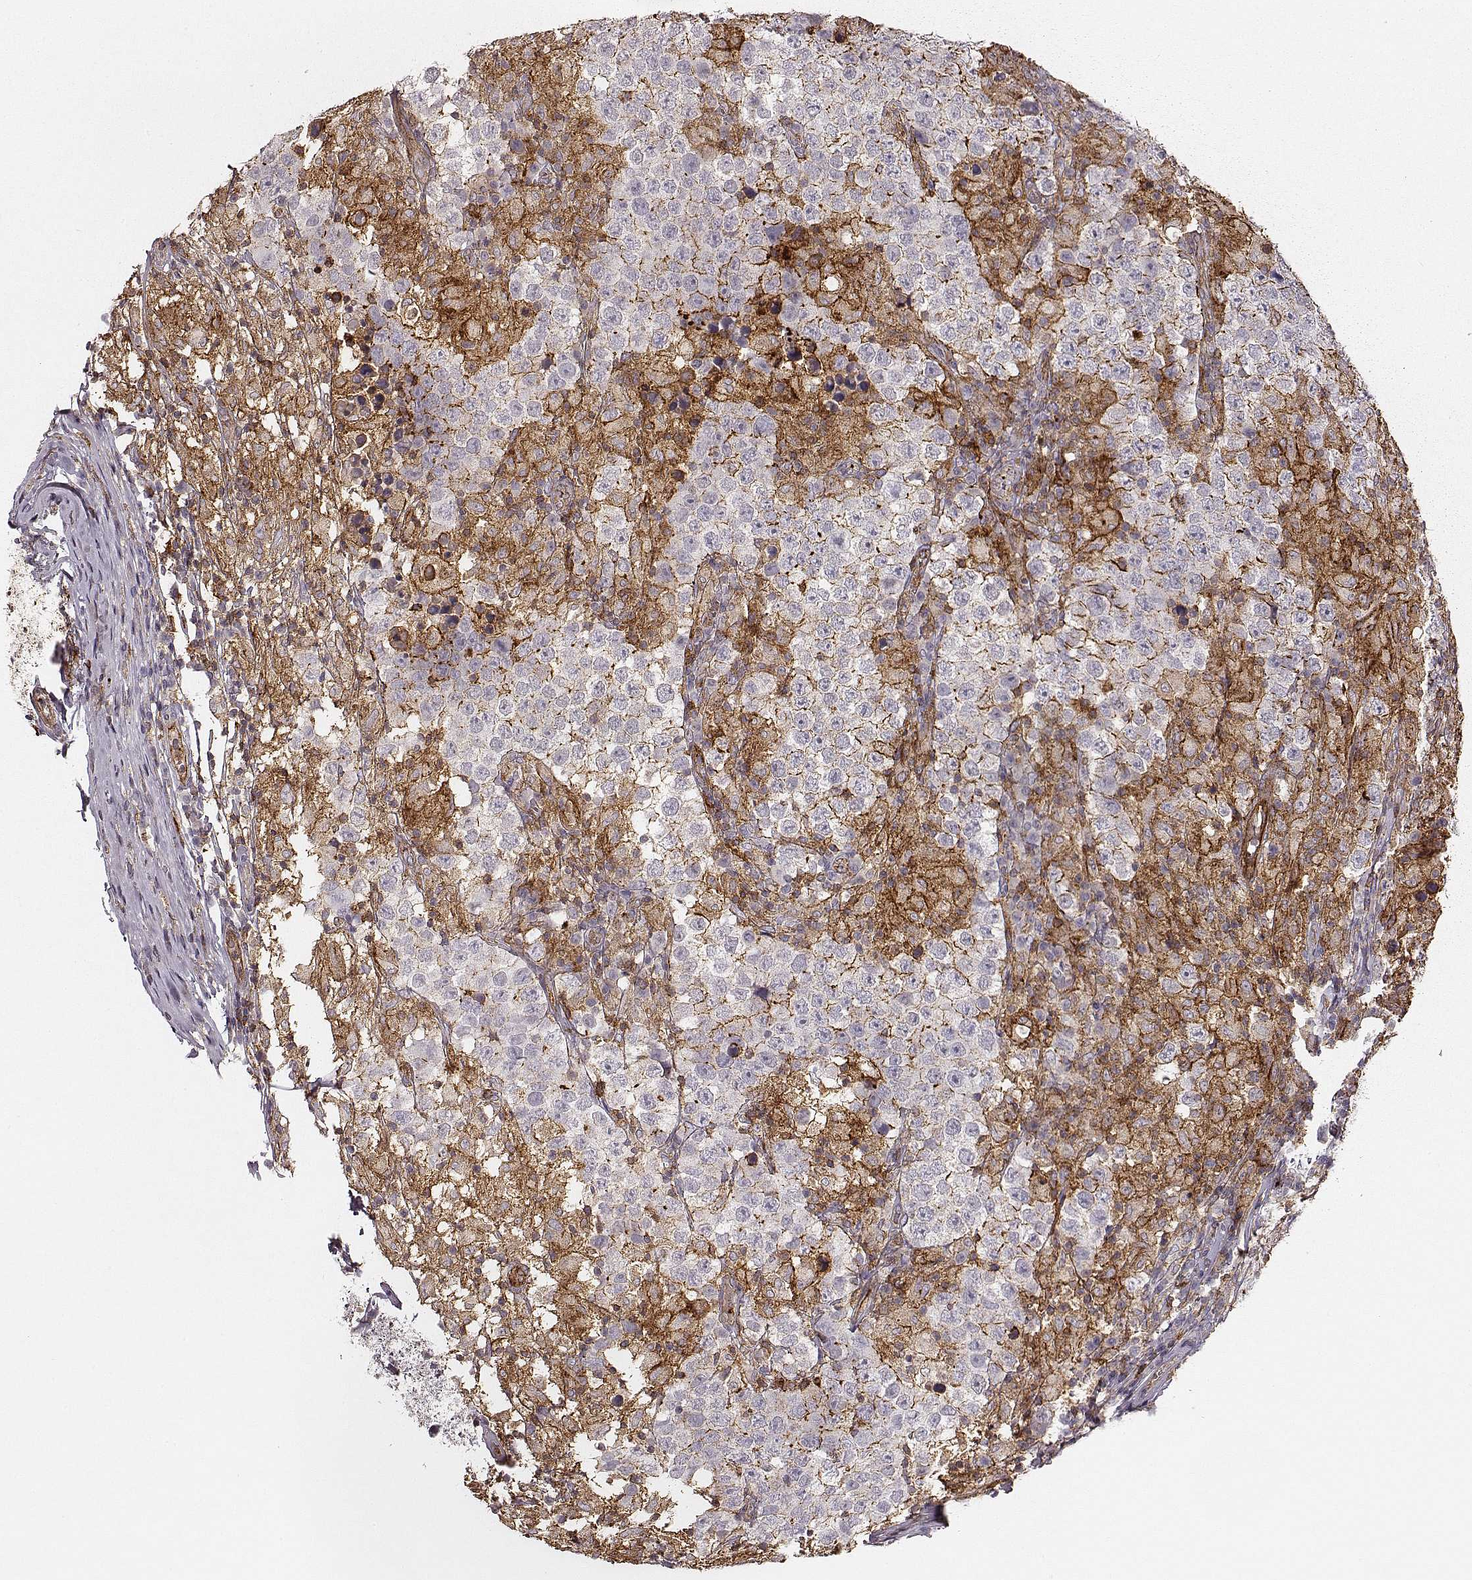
{"staining": {"intensity": "moderate", "quantity": "<25%", "location": "cytoplasmic/membranous"}, "tissue": "testis cancer", "cell_type": "Tumor cells", "image_type": "cancer", "snomed": [{"axis": "morphology", "description": "Seminoma, NOS"}, {"axis": "morphology", "description": "Carcinoma, Embryonal, NOS"}, {"axis": "topography", "description": "Testis"}], "caption": "IHC micrograph of human testis cancer stained for a protein (brown), which reveals low levels of moderate cytoplasmic/membranous positivity in about <25% of tumor cells.", "gene": "ZYX", "patient": {"sex": "male", "age": 41}}